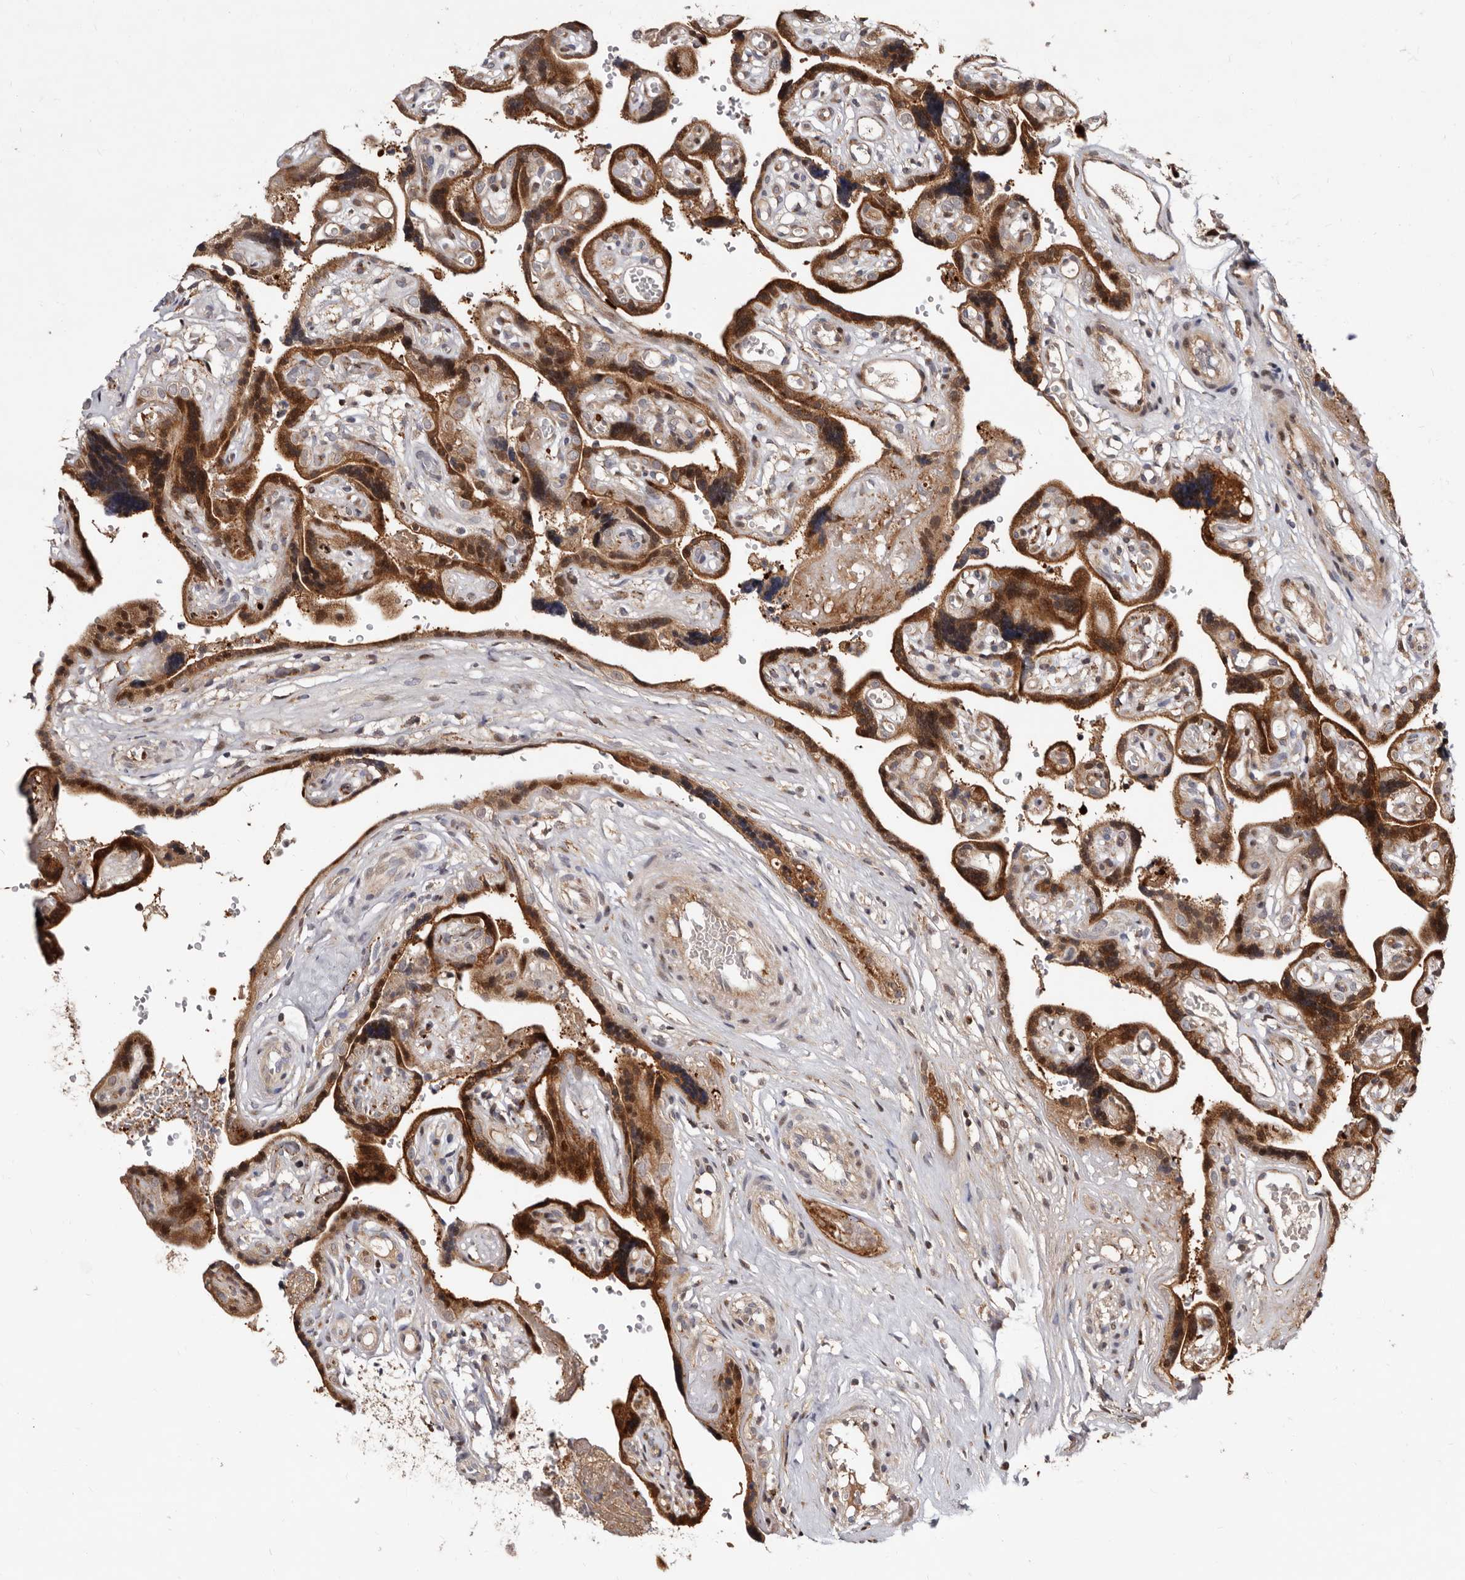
{"staining": {"intensity": "moderate", "quantity": "25%-75%", "location": "cytoplasmic/membranous"}, "tissue": "placenta", "cell_type": "Decidual cells", "image_type": "normal", "snomed": [{"axis": "morphology", "description": "Normal tissue, NOS"}, {"axis": "topography", "description": "Placenta"}], "caption": "Normal placenta exhibits moderate cytoplasmic/membranous staining in approximately 25%-75% of decidual cells.", "gene": "WEE2", "patient": {"sex": "female", "age": 30}}